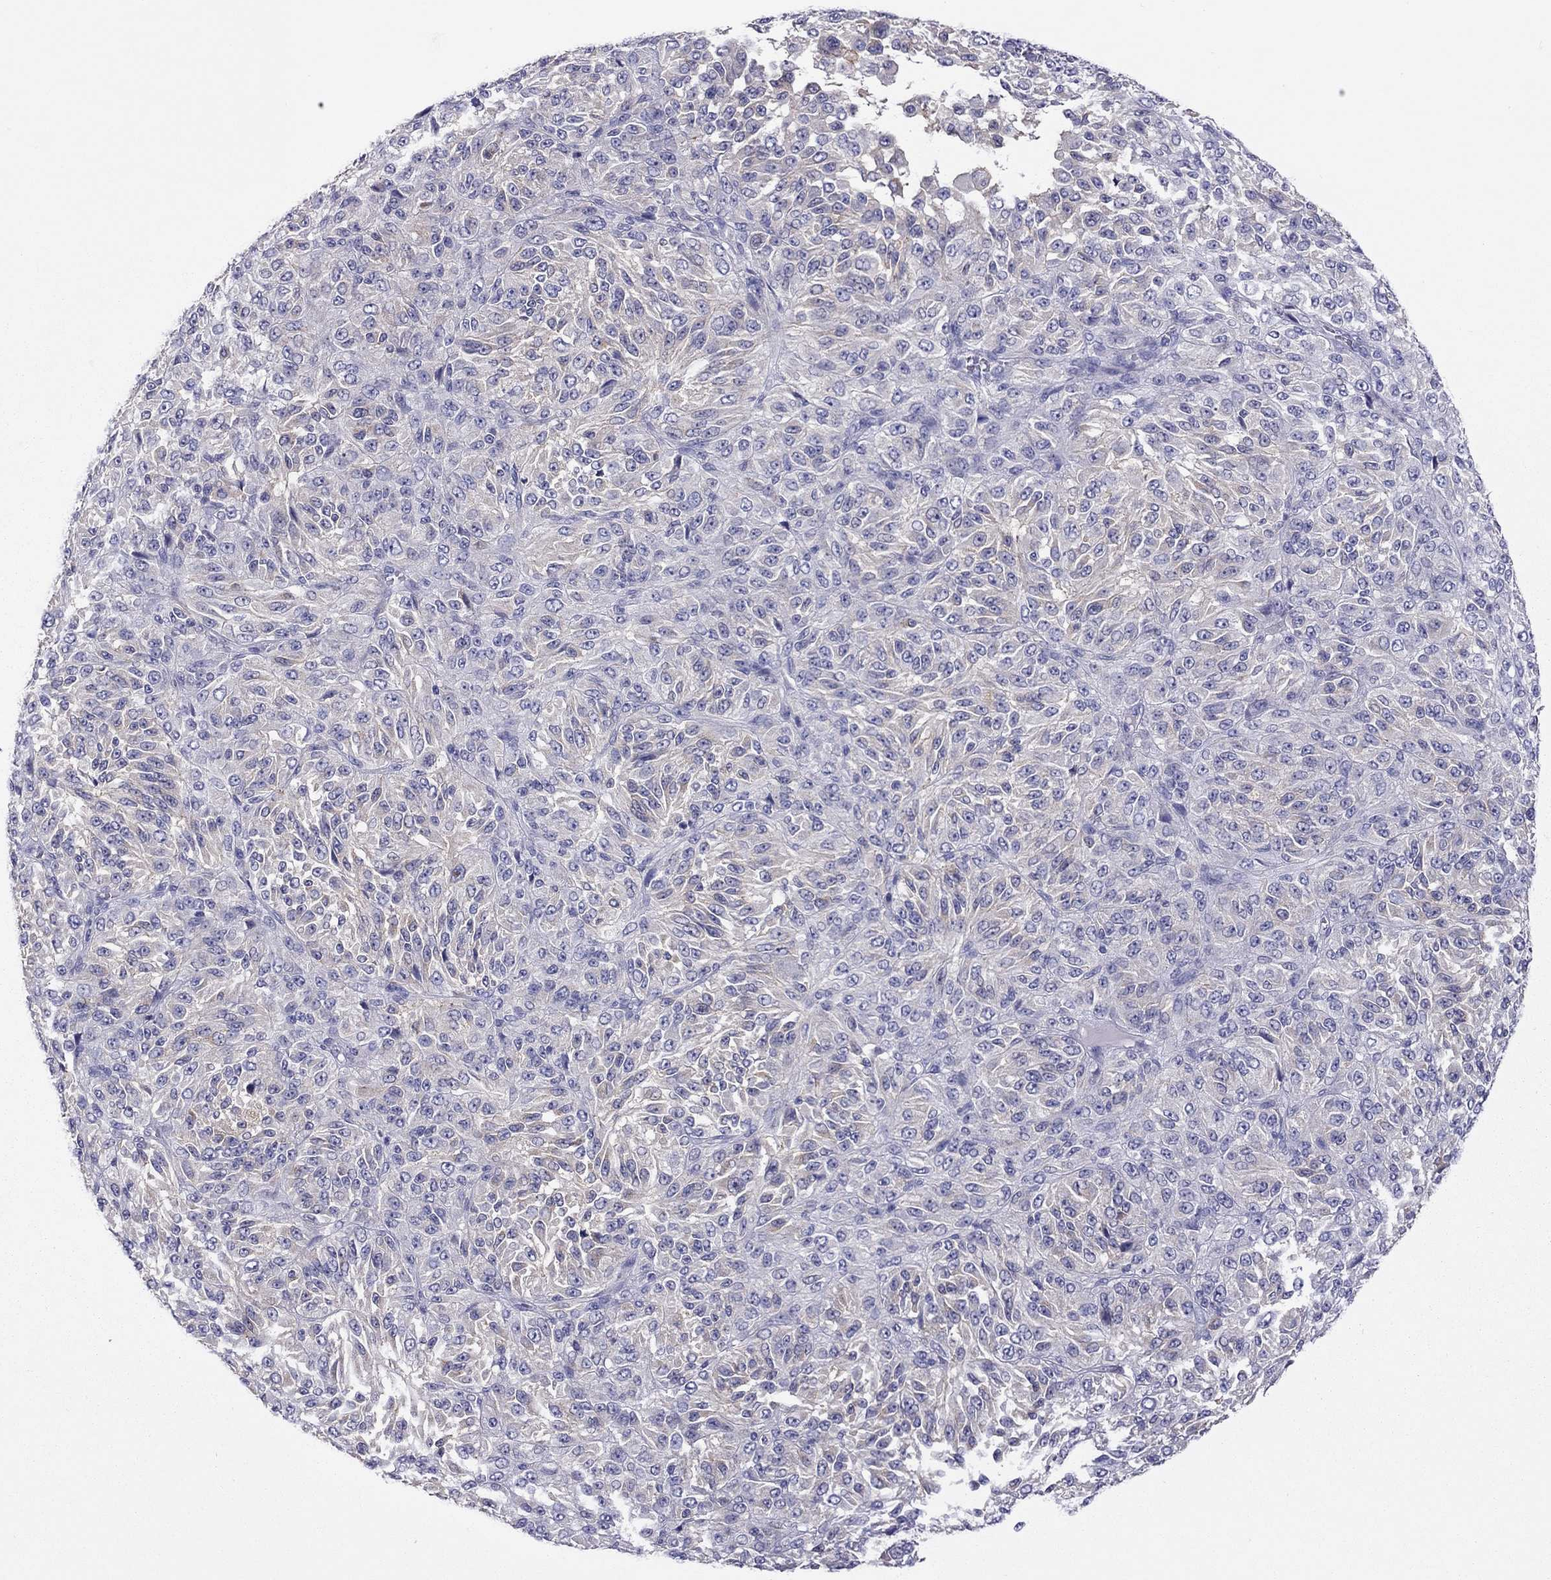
{"staining": {"intensity": "weak", "quantity": "<25%", "location": "cytoplasmic/membranous"}, "tissue": "melanoma", "cell_type": "Tumor cells", "image_type": "cancer", "snomed": [{"axis": "morphology", "description": "Malignant melanoma, Metastatic site"}, {"axis": "topography", "description": "Brain"}], "caption": "Malignant melanoma (metastatic site) stained for a protein using immunohistochemistry reveals no staining tumor cells.", "gene": "ALOX15B", "patient": {"sex": "female", "age": 56}}